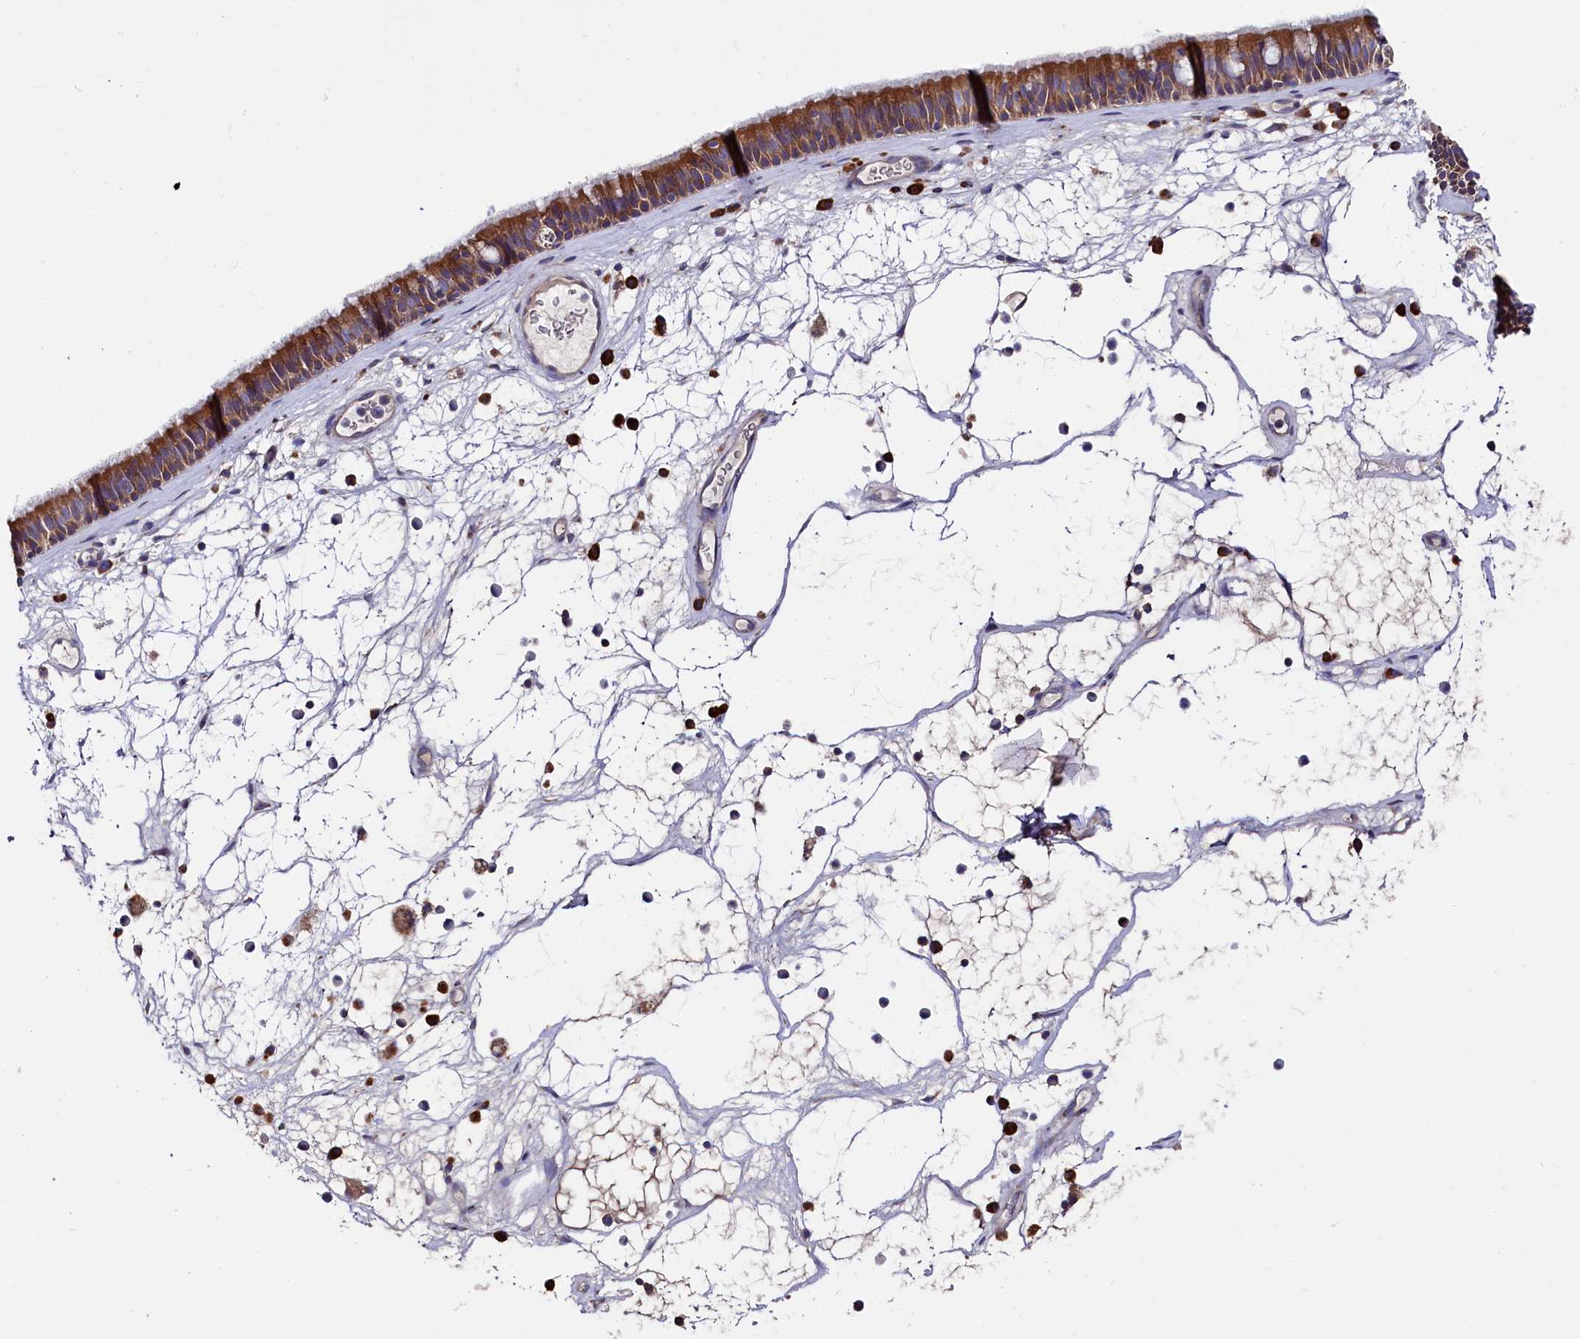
{"staining": {"intensity": "strong", "quantity": ">75%", "location": "cytoplasmic/membranous"}, "tissue": "nasopharynx", "cell_type": "Respiratory epithelial cells", "image_type": "normal", "snomed": [{"axis": "morphology", "description": "Normal tissue, NOS"}, {"axis": "morphology", "description": "Inflammation, NOS"}, {"axis": "morphology", "description": "Malignant melanoma, Metastatic site"}, {"axis": "topography", "description": "Nasopharynx"}], "caption": "Approximately >75% of respiratory epithelial cells in unremarkable human nasopharynx demonstrate strong cytoplasmic/membranous protein expression as visualized by brown immunohistochemical staining.", "gene": "ZSWIM1", "patient": {"sex": "male", "age": 70}}